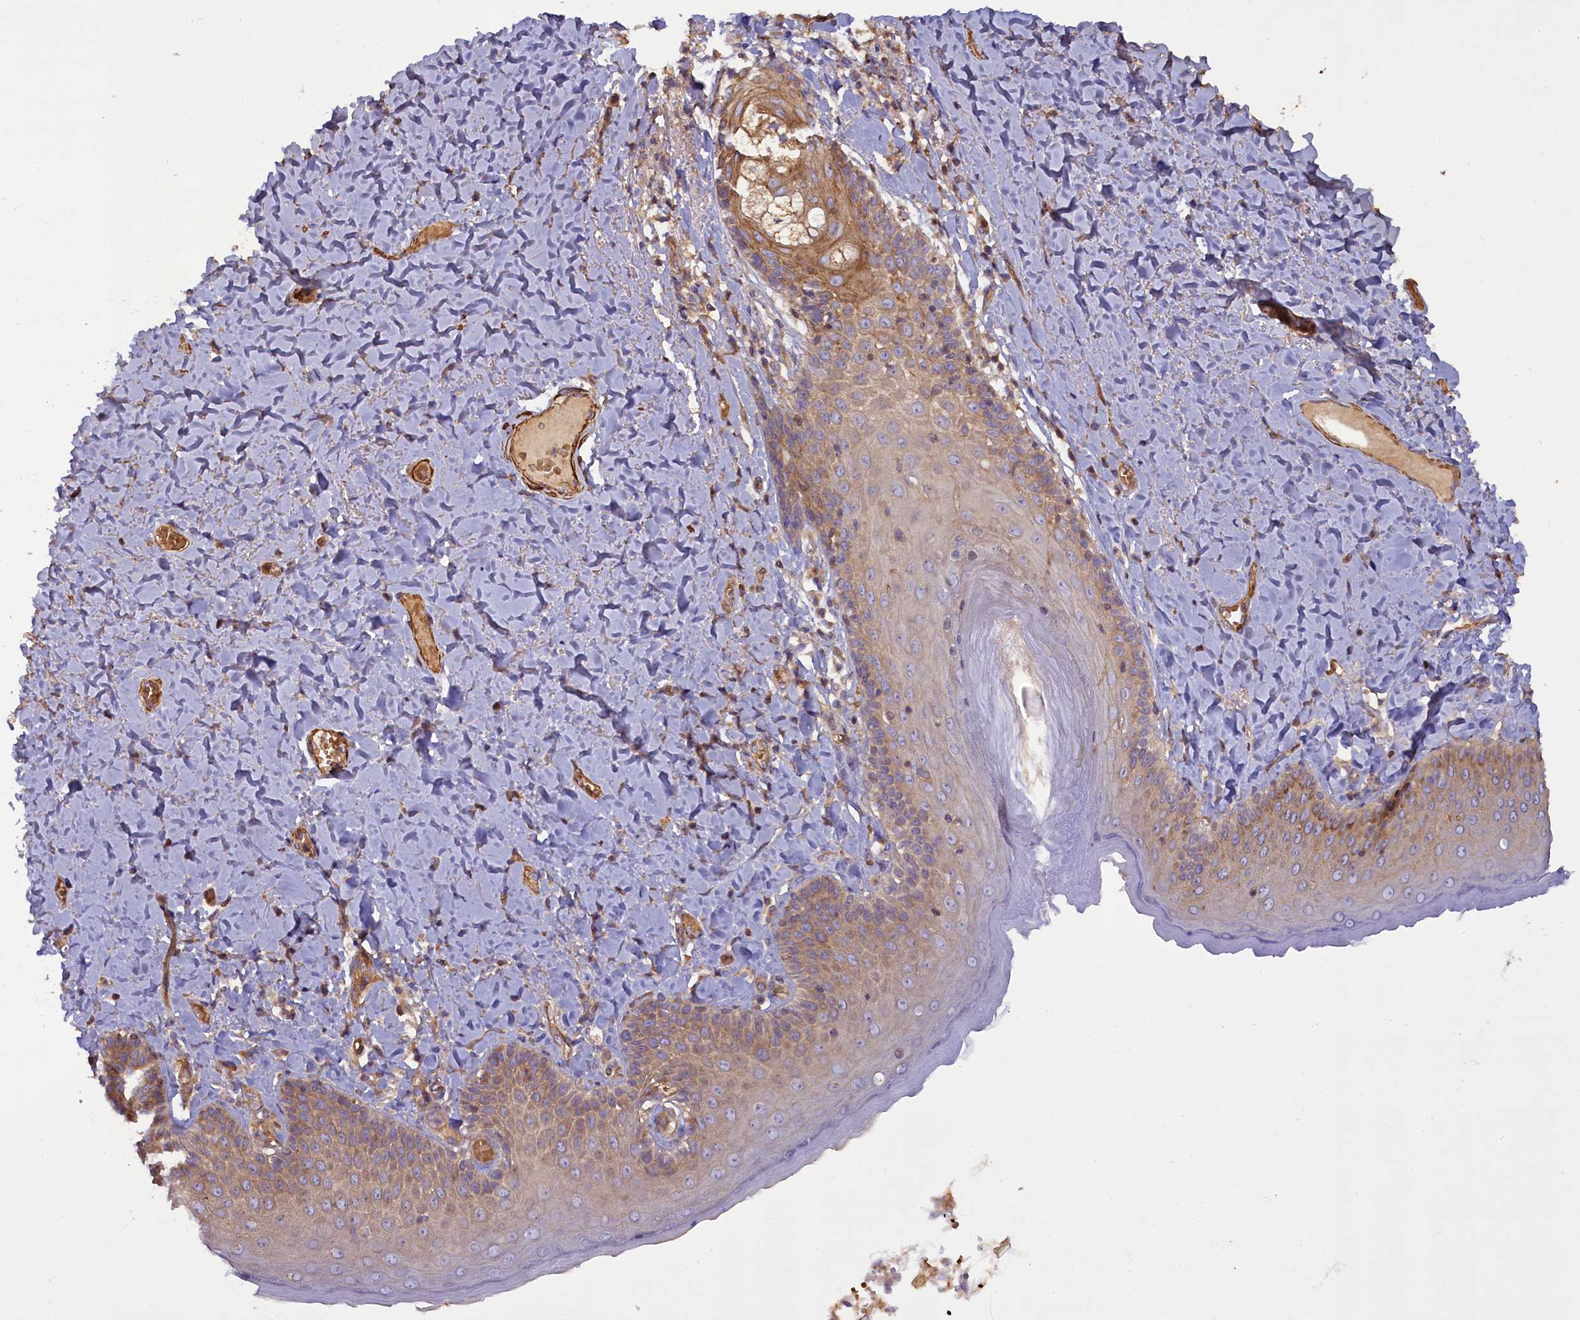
{"staining": {"intensity": "weak", "quantity": ">75%", "location": "cytoplasmic/membranous"}, "tissue": "skin", "cell_type": "Epidermal cells", "image_type": "normal", "snomed": [{"axis": "morphology", "description": "Normal tissue, NOS"}, {"axis": "topography", "description": "Anal"}], "caption": "Protein staining demonstrates weak cytoplasmic/membranous staining in approximately >75% of epidermal cells in normal skin.", "gene": "FUZ", "patient": {"sex": "male", "age": 69}}